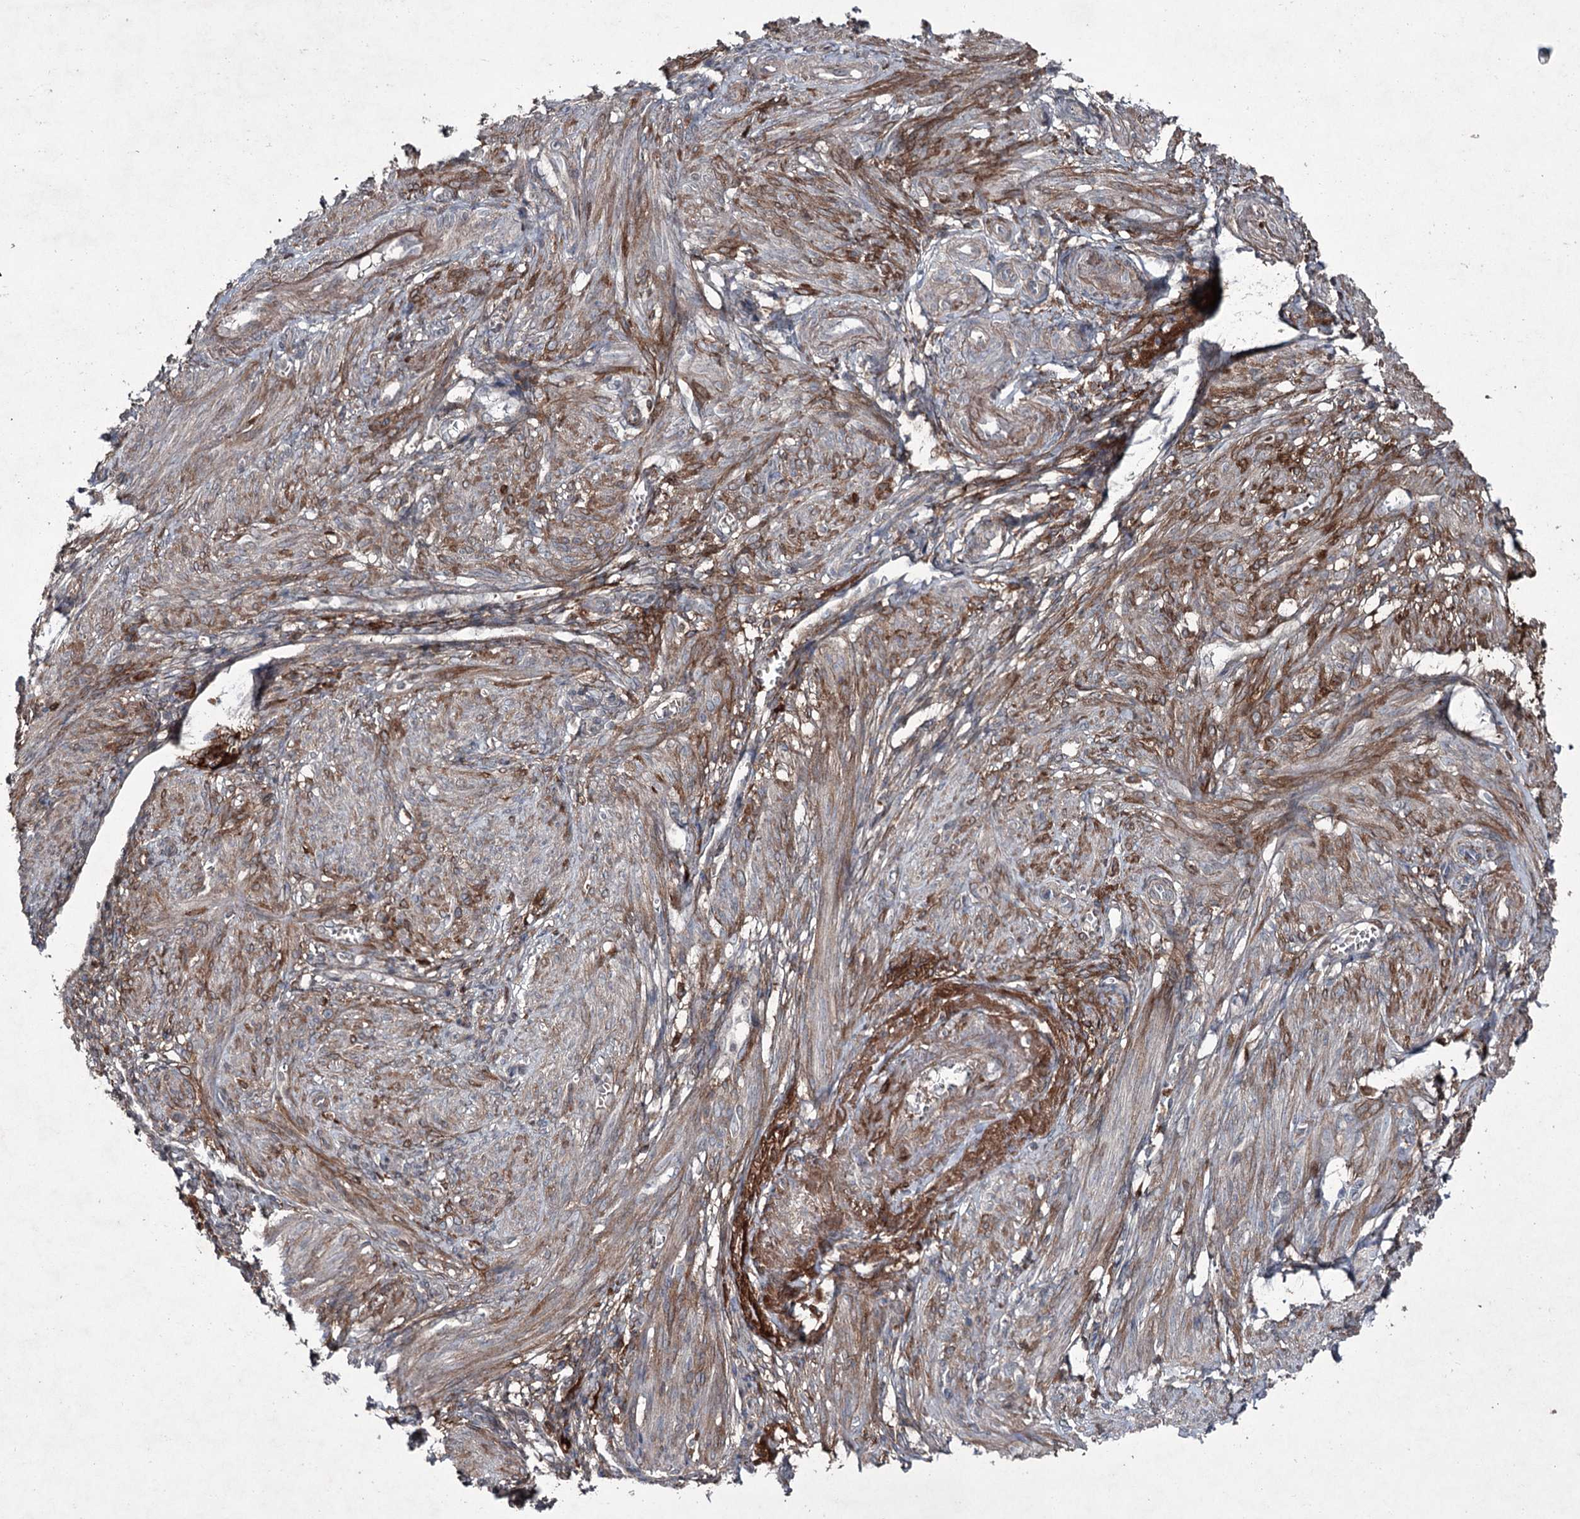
{"staining": {"intensity": "moderate", "quantity": "25%-75%", "location": "cytoplasmic/membranous"}, "tissue": "smooth muscle", "cell_type": "Smooth muscle cells", "image_type": "normal", "snomed": [{"axis": "morphology", "description": "Normal tissue, NOS"}, {"axis": "topography", "description": "Smooth muscle"}], "caption": "Protein expression analysis of unremarkable human smooth muscle reveals moderate cytoplasmic/membranous expression in approximately 25%-75% of smooth muscle cells. The staining is performed using DAB brown chromogen to label protein expression. The nuclei are counter-stained blue using hematoxylin.", "gene": "PGLYRP2", "patient": {"sex": "female", "age": 39}}